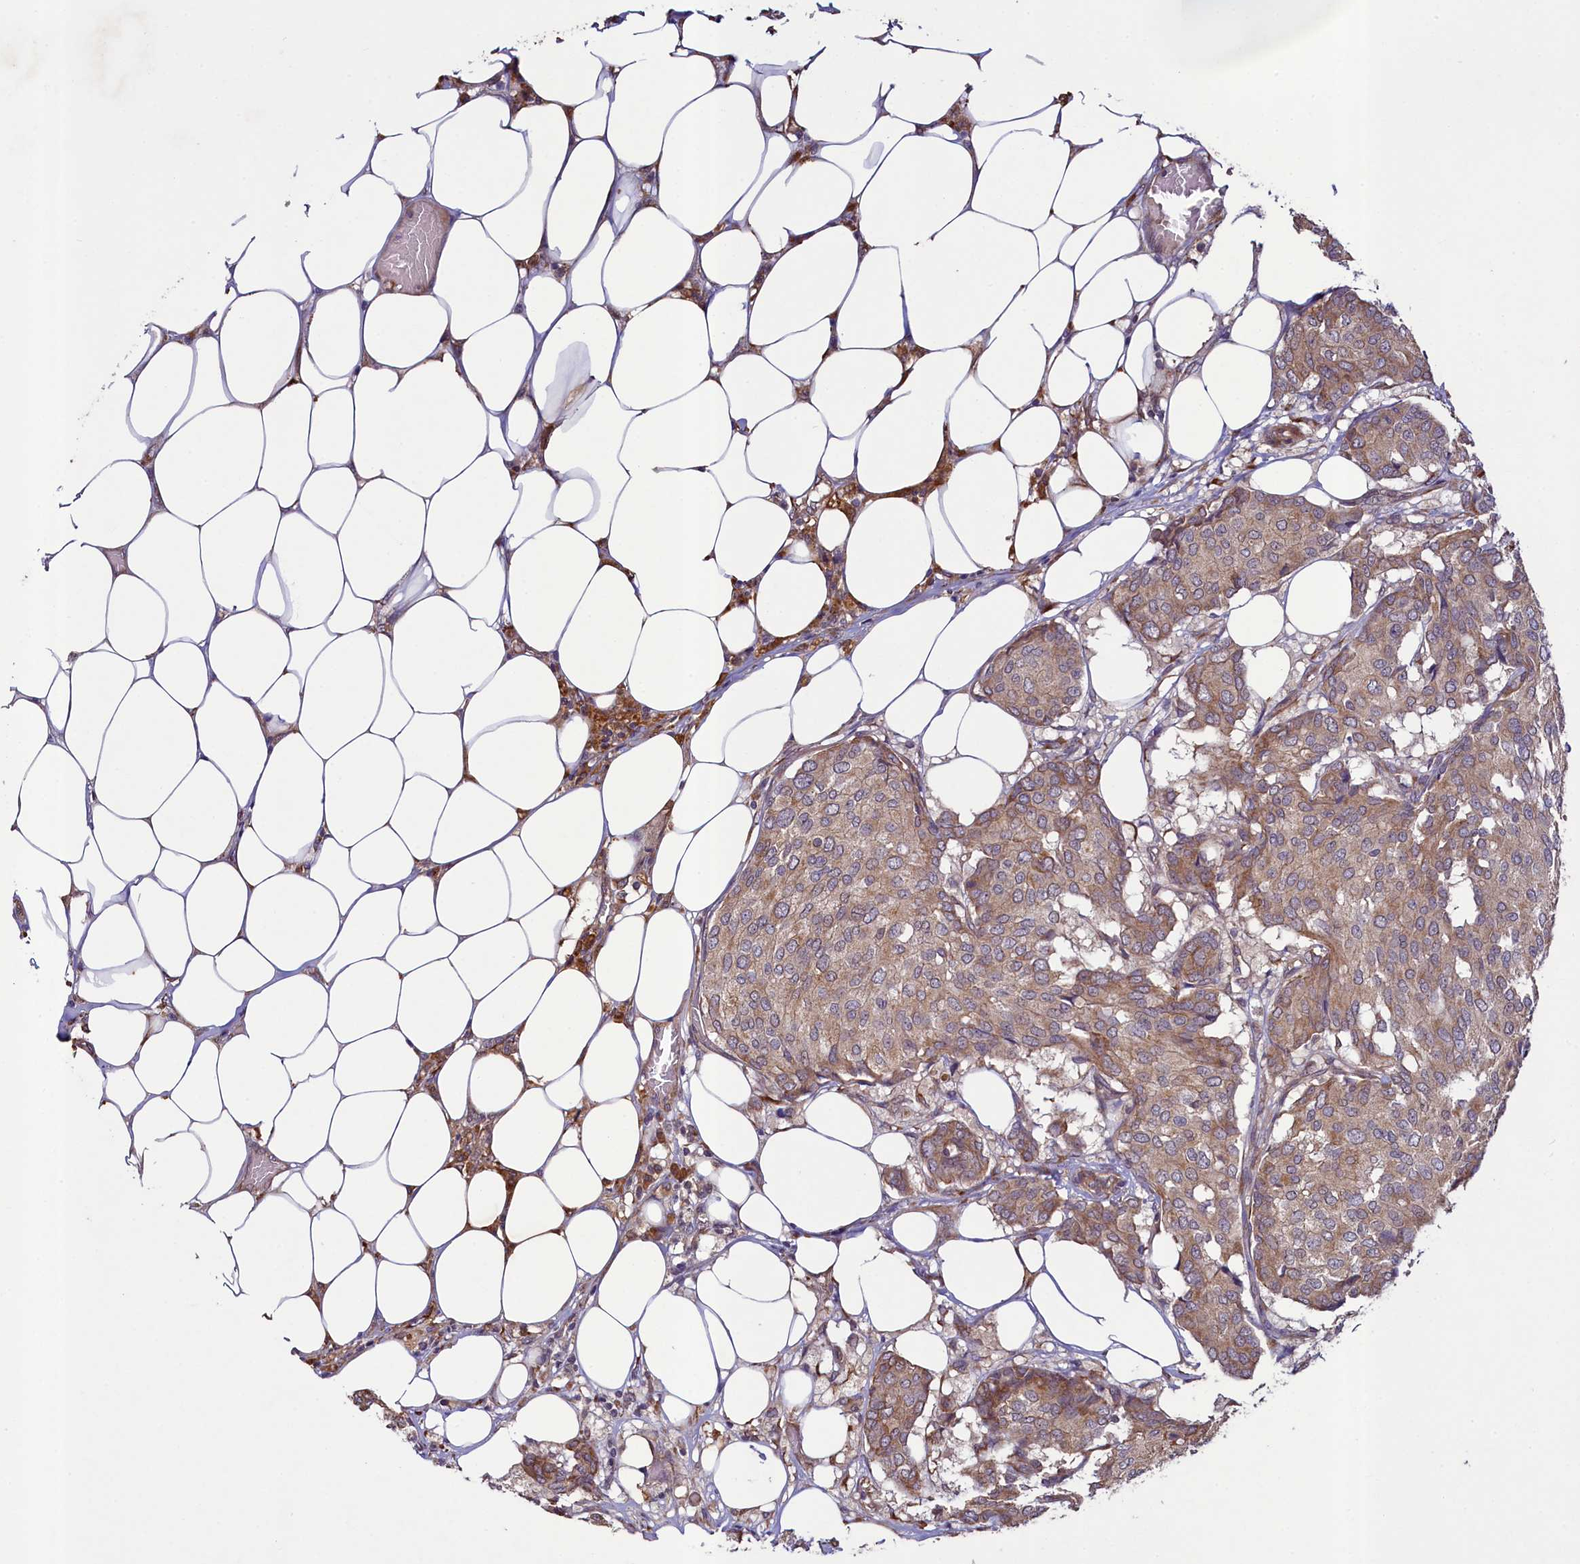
{"staining": {"intensity": "moderate", "quantity": "25%-75%", "location": "cytoplasmic/membranous"}, "tissue": "breast cancer", "cell_type": "Tumor cells", "image_type": "cancer", "snomed": [{"axis": "morphology", "description": "Duct carcinoma"}, {"axis": "topography", "description": "Breast"}], "caption": "Tumor cells demonstrate medium levels of moderate cytoplasmic/membranous expression in approximately 25%-75% of cells in breast cancer. Nuclei are stained in blue.", "gene": "CCDC102A", "patient": {"sex": "female", "age": 75}}